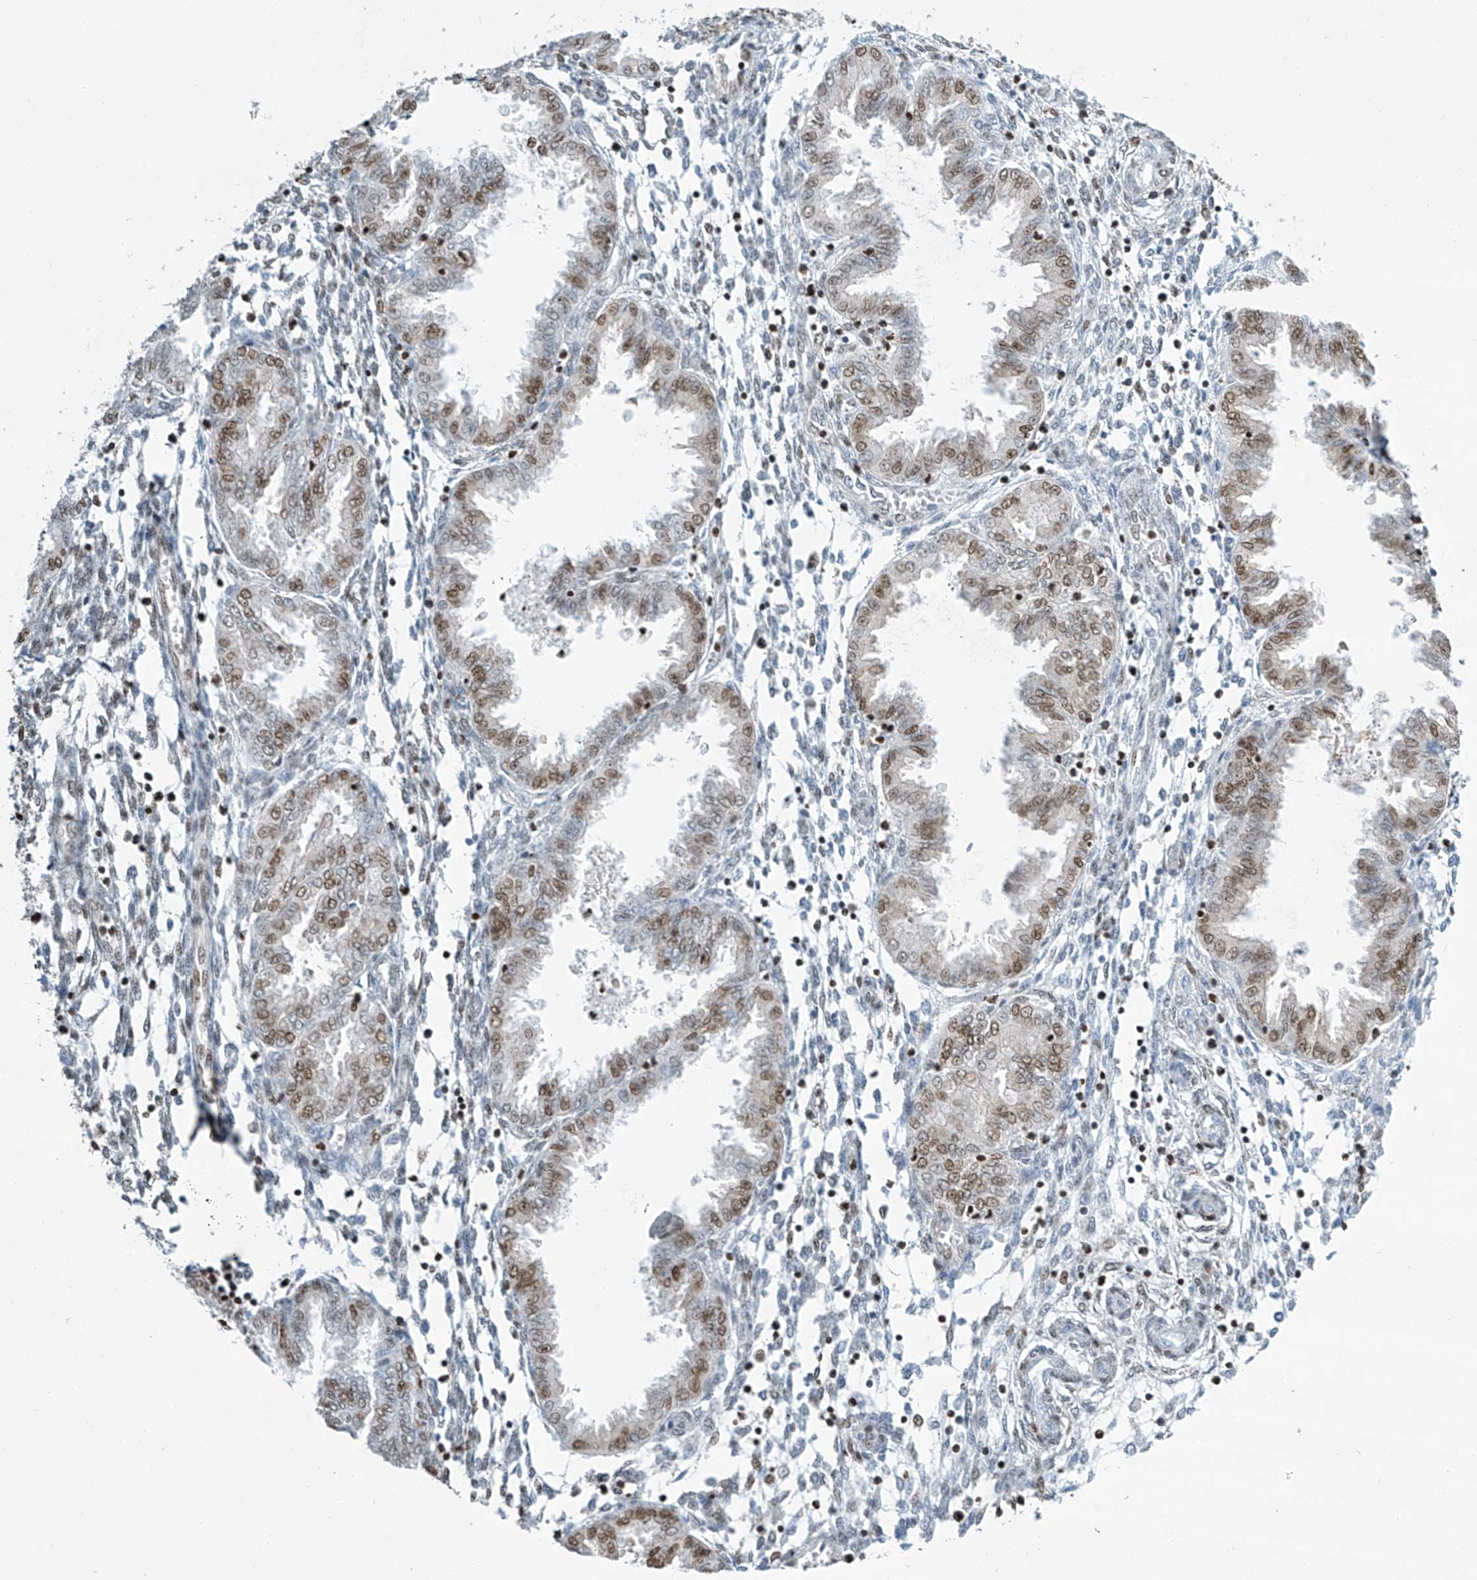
{"staining": {"intensity": "moderate", "quantity": "<25%", "location": "nuclear"}, "tissue": "endometrium", "cell_type": "Cells in endometrial stroma", "image_type": "normal", "snomed": [{"axis": "morphology", "description": "Normal tissue, NOS"}, {"axis": "topography", "description": "Endometrium"}], "caption": "Immunohistochemical staining of normal endometrium shows moderate nuclear protein positivity in approximately <25% of cells in endometrial stroma.", "gene": "ENSG00000257390", "patient": {"sex": "female", "age": 33}}